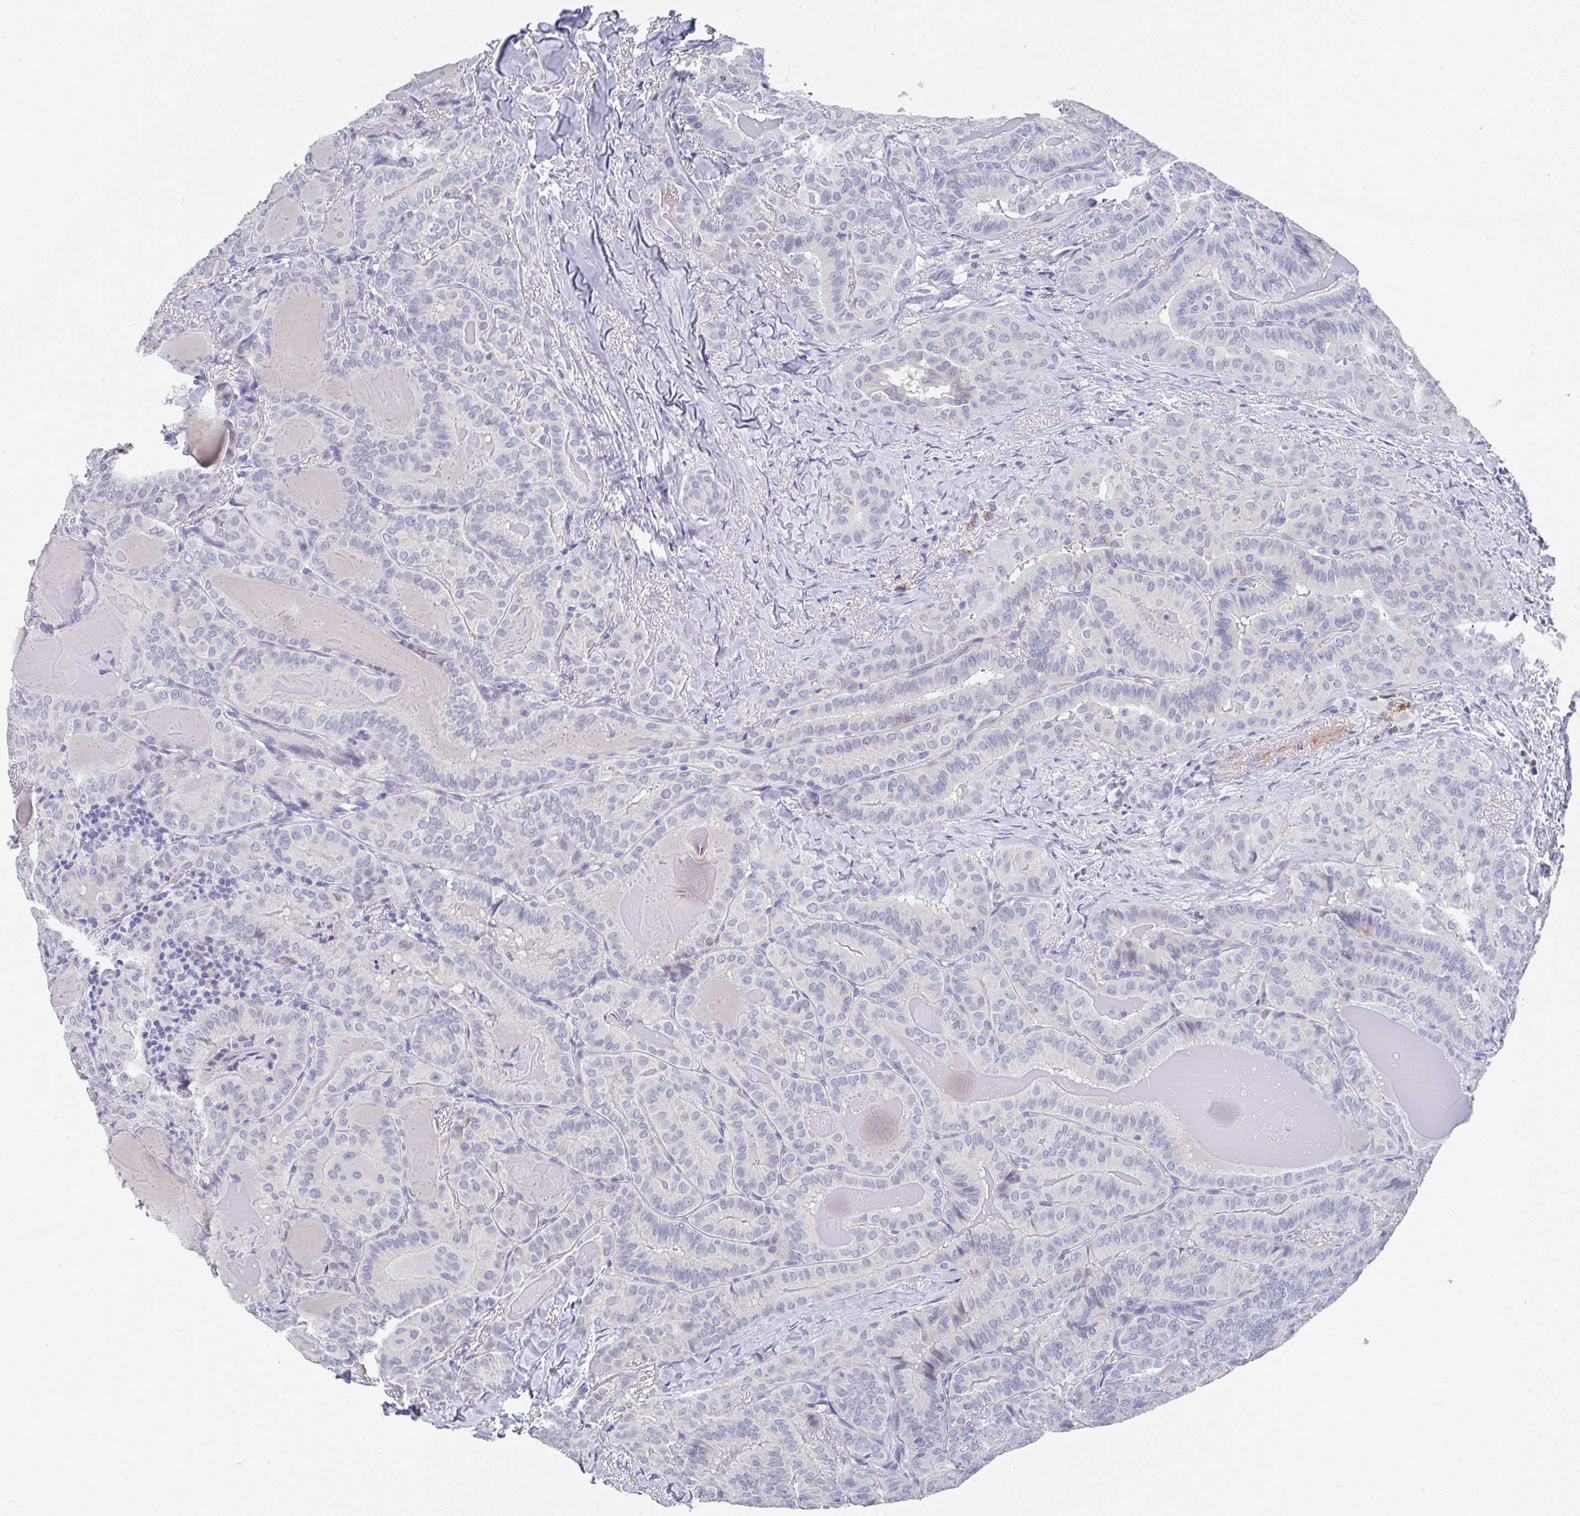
{"staining": {"intensity": "negative", "quantity": "none", "location": "none"}, "tissue": "thyroid cancer", "cell_type": "Tumor cells", "image_type": "cancer", "snomed": [{"axis": "morphology", "description": "Papillary adenocarcinoma, NOS"}, {"axis": "topography", "description": "Thyroid gland"}], "caption": "Thyroid papillary adenocarcinoma stained for a protein using immunohistochemistry displays no expression tumor cells.", "gene": "TNFRSF8", "patient": {"sex": "female", "age": 68}}